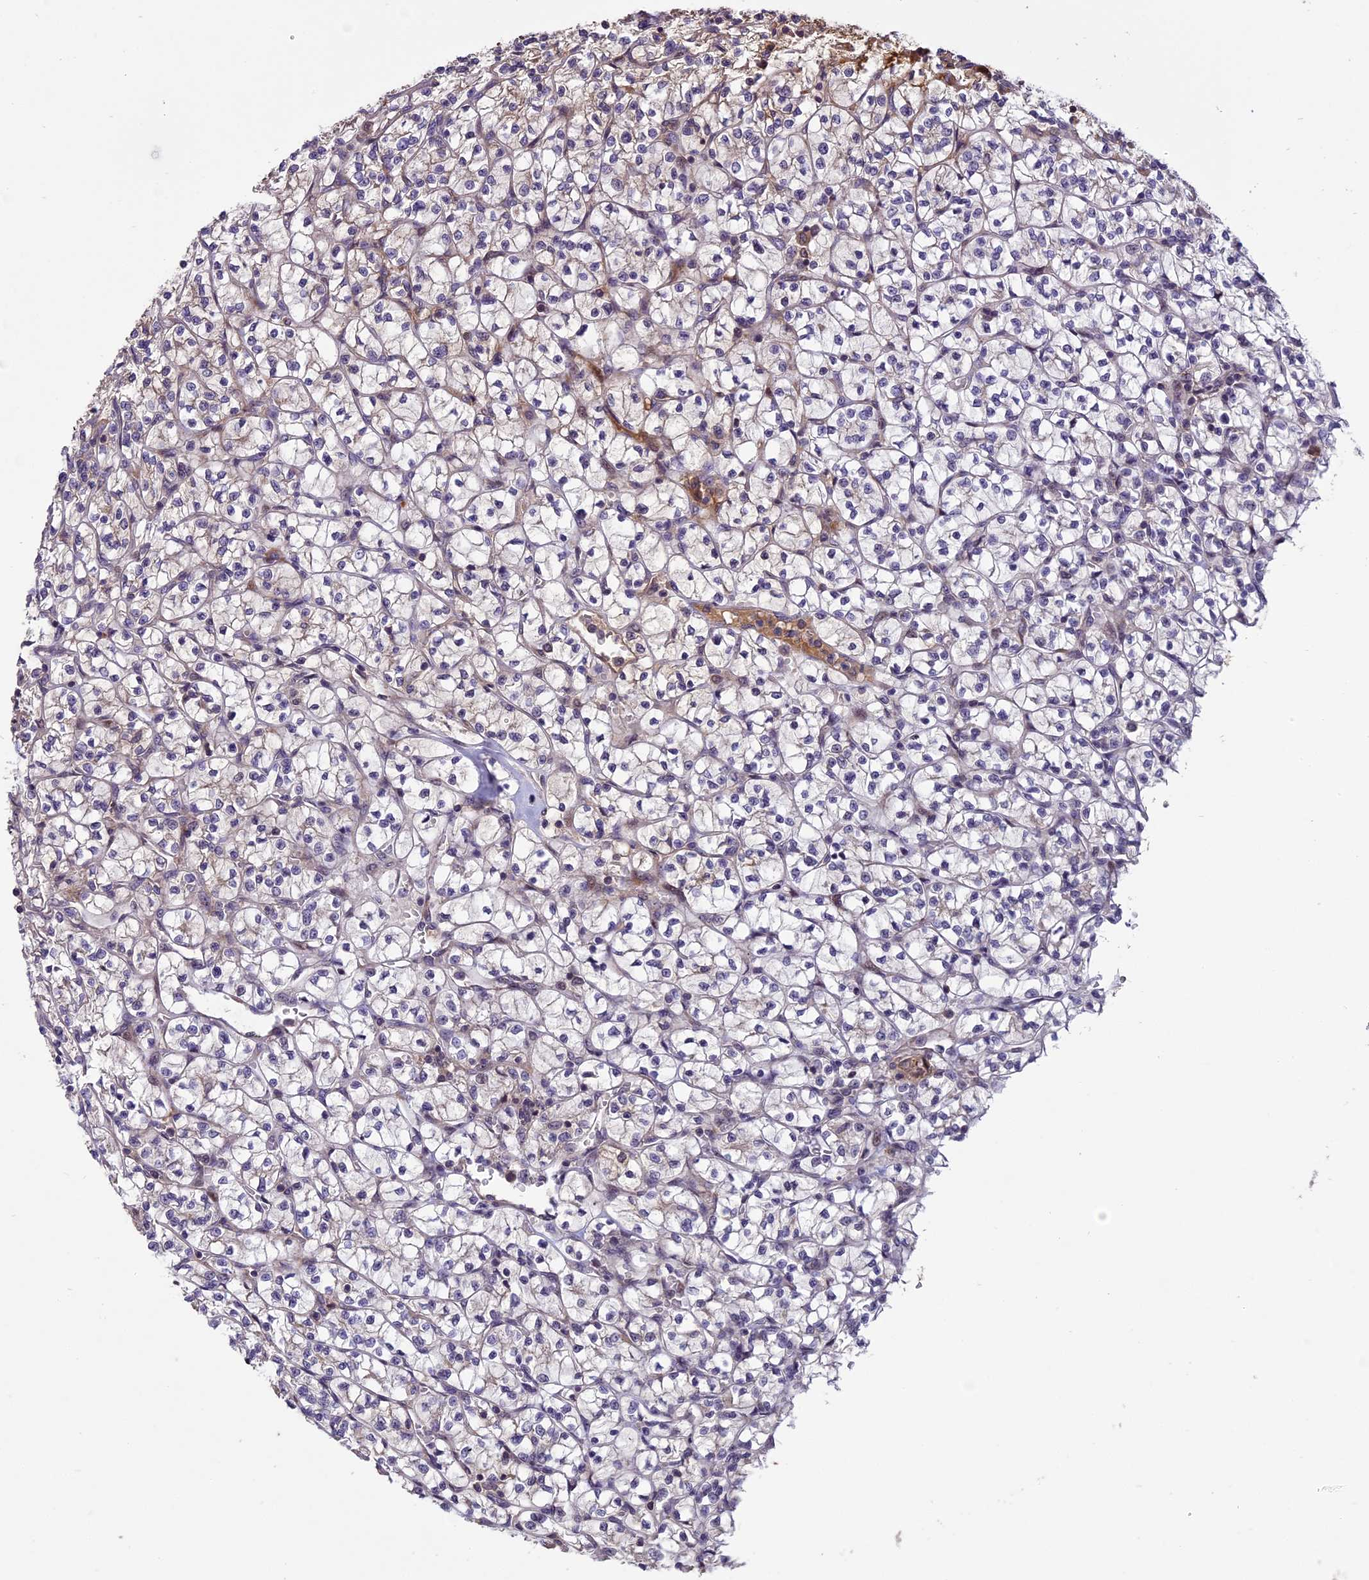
{"staining": {"intensity": "weak", "quantity": "<25%", "location": "cytoplasmic/membranous"}, "tissue": "renal cancer", "cell_type": "Tumor cells", "image_type": "cancer", "snomed": [{"axis": "morphology", "description": "Adenocarcinoma, NOS"}, {"axis": "topography", "description": "Kidney"}], "caption": "Immunohistochemical staining of human adenocarcinoma (renal) demonstrates no significant staining in tumor cells.", "gene": "ENHO", "patient": {"sex": "female", "age": 64}}